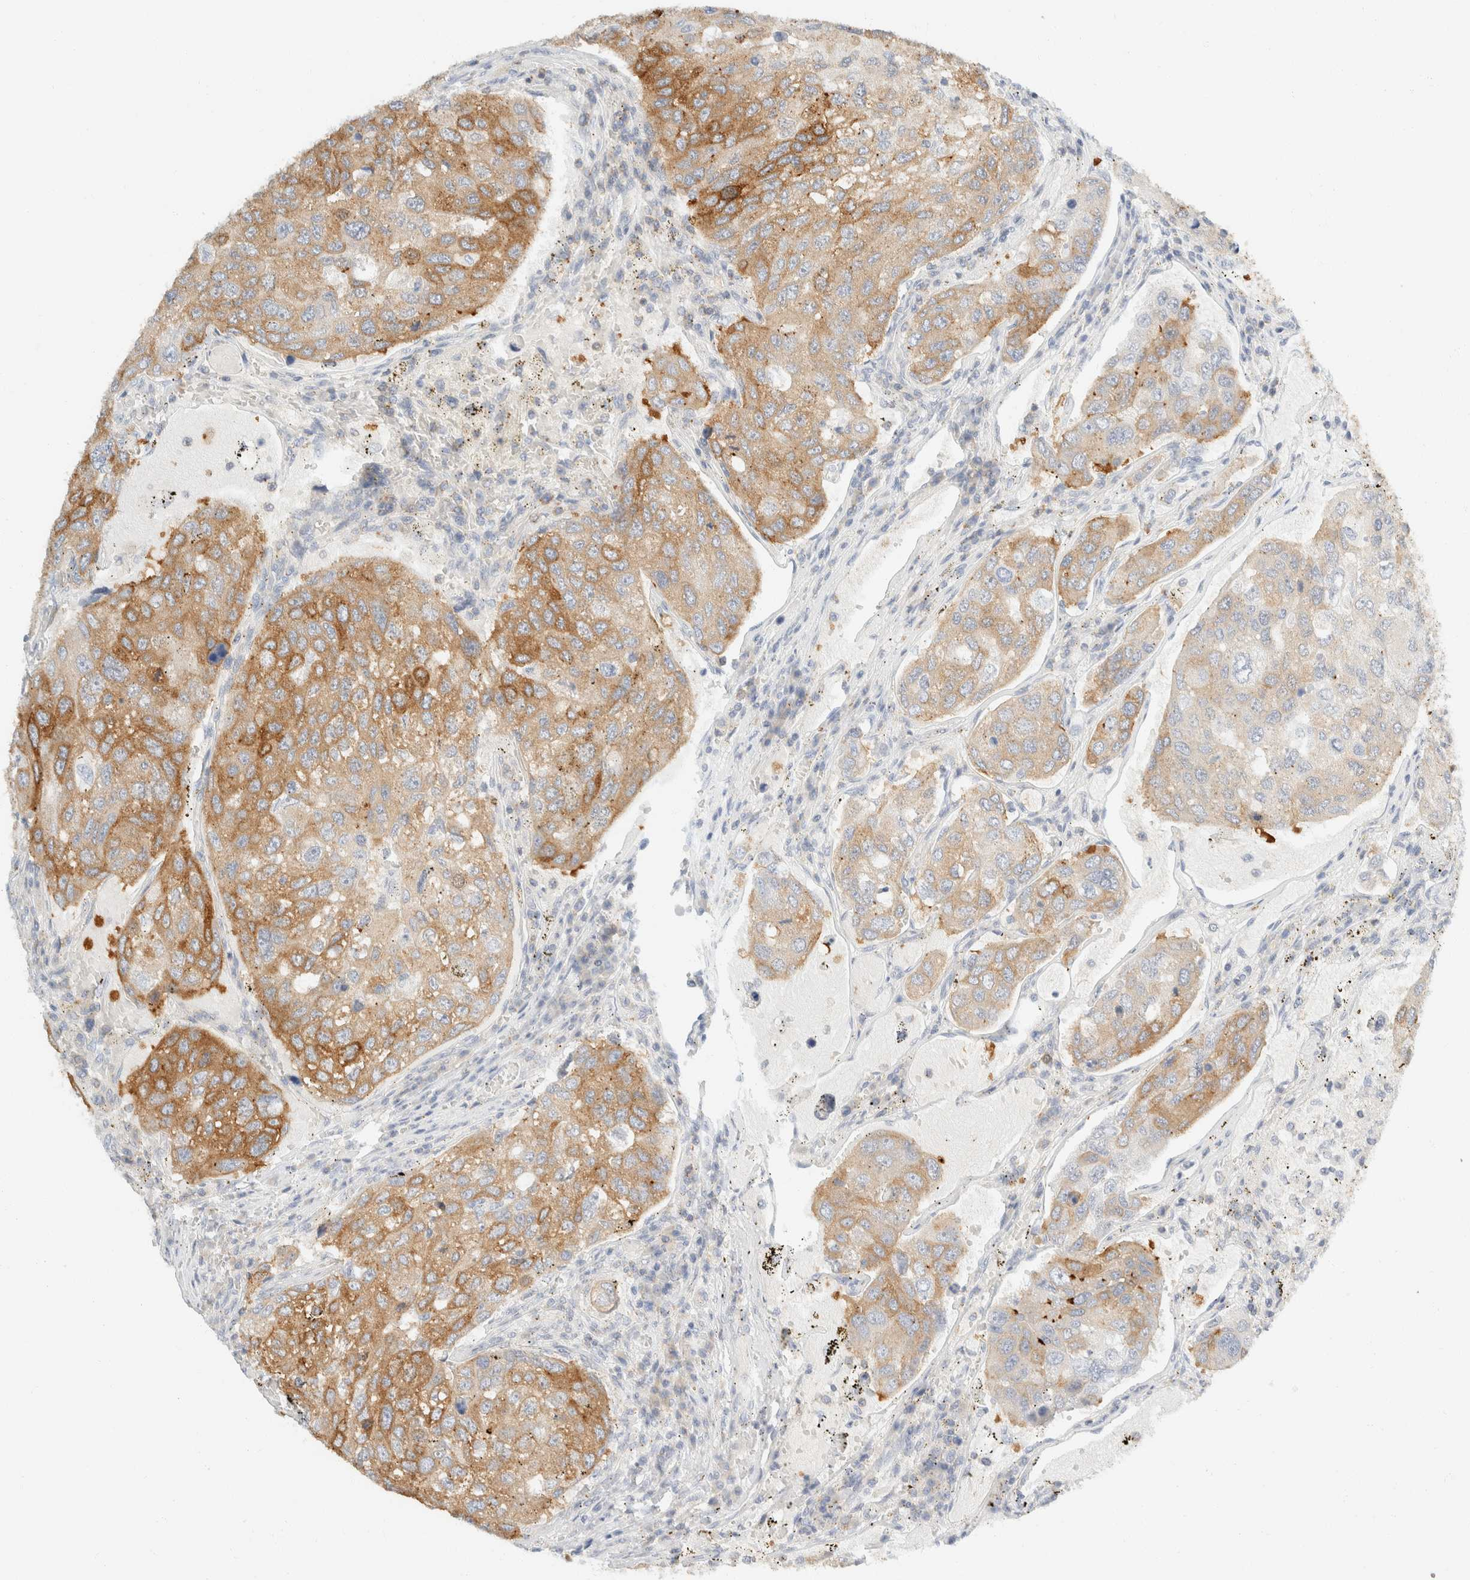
{"staining": {"intensity": "moderate", "quantity": "25%-75%", "location": "cytoplasmic/membranous"}, "tissue": "urothelial cancer", "cell_type": "Tumor cells", "image_type": "cancer", "snomed": [{"axis": "morphology", "description": "Urothelial carcinoma, High grade"}, {"axis": "topography", "description": "Lymph node"}, {"axis": "topography", "description": "Urinary bladder"}], "caption": "This is a histology image of IHC staining of urothelial carcinoma (high-grade), which shows moderate positivity in the cytoplasmic/membranous of tumor cells.", "gene": "SH3GLB2", "patient": {"sex": "male", "age": 51}}